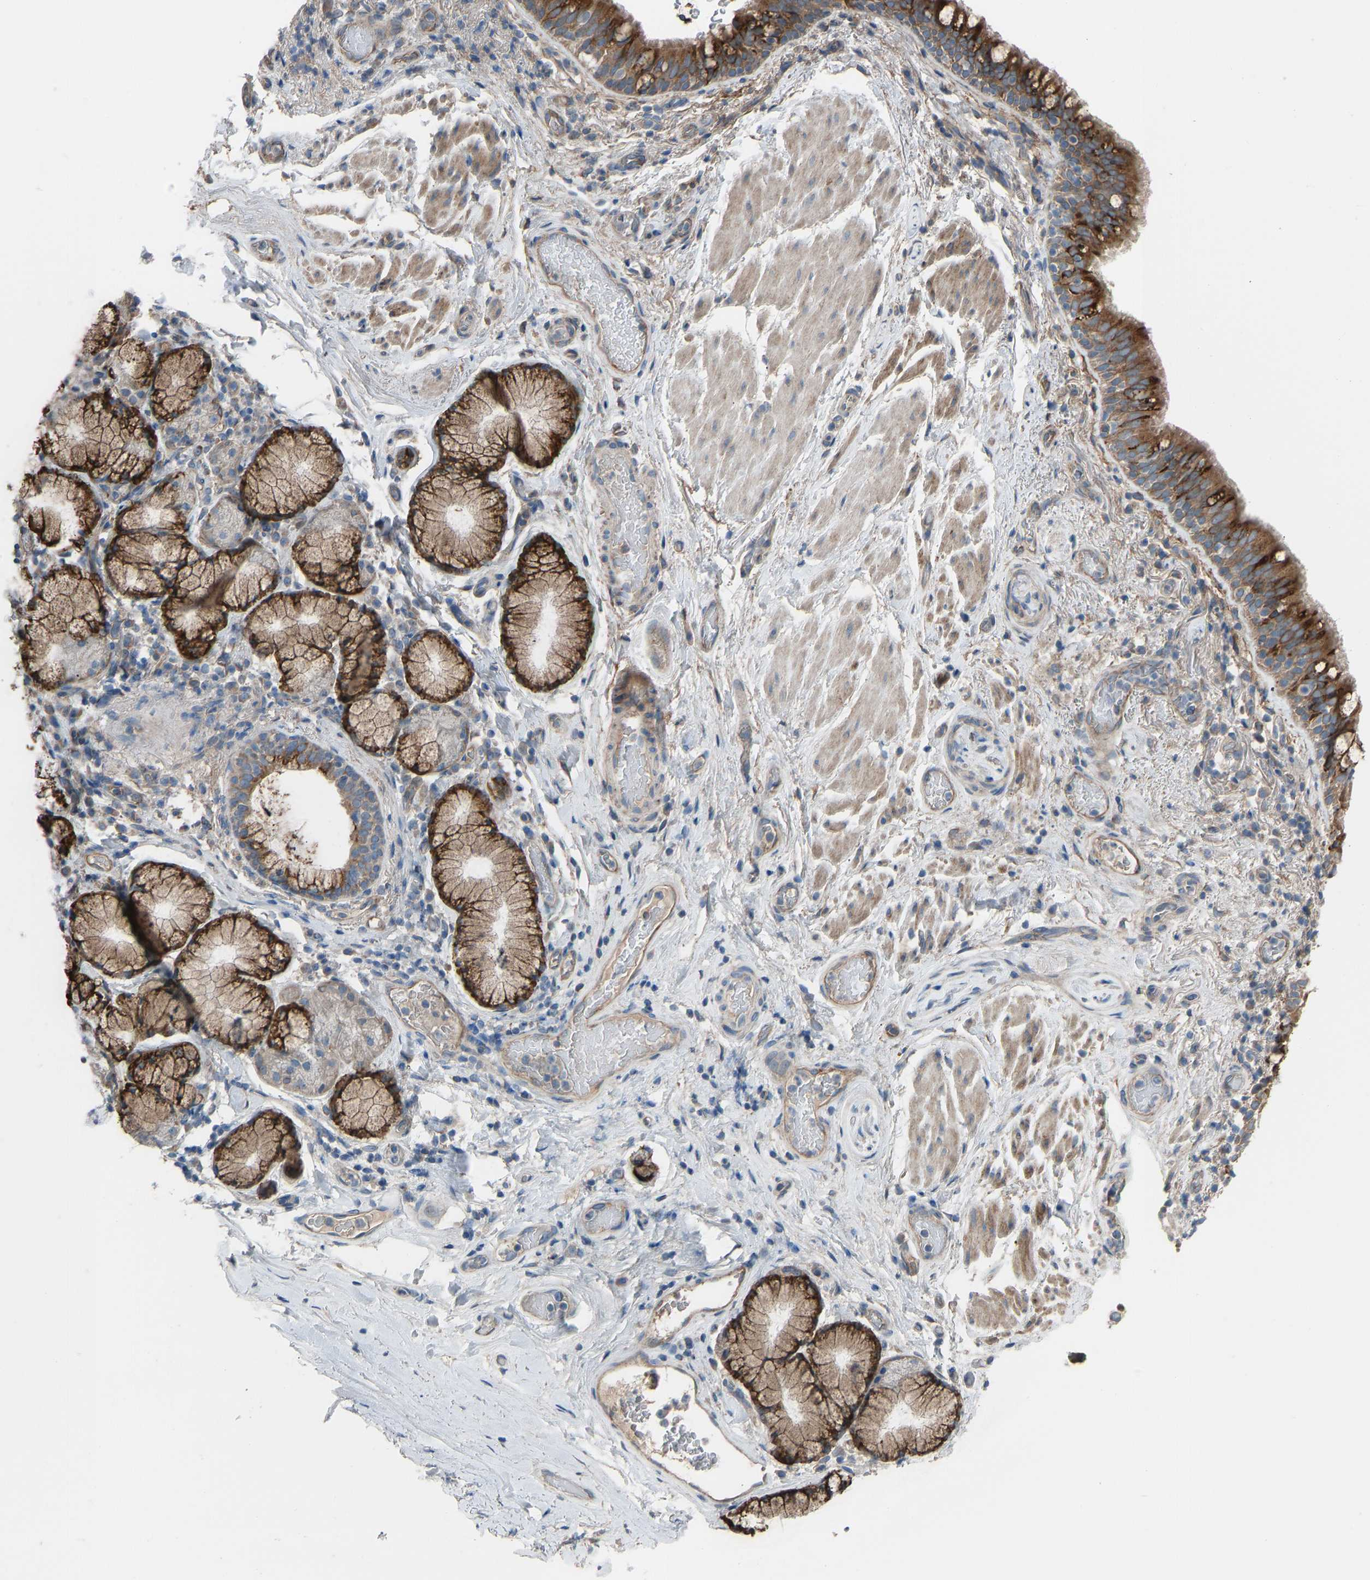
{"staining": {"intensity": "moderate", "quantity": ">75%", "location": "cytoplasmic/membranous"}, "tissue": "bronchus", "cell_type": "Respiratory epithelial cells", "image_type": "normal", "snomed": [{"axis": "morphology", "description": "Normal tissue, NOS"}, {"axis": "morphology", "description": "Inflammation, NOS"}, {"axis": "topography", "description": "Cartilage tissue"}, {"axis": "topography", "description": "Bronchus"}], "caption": "Protein expression analysis of benign bronchus exhibits moderate cytoplasmic/membranous positivity in approximately >75% of respiratory epithelial cells.", "gene": "TGFBR3", "patient": {"sex": "male", "age": 77}}